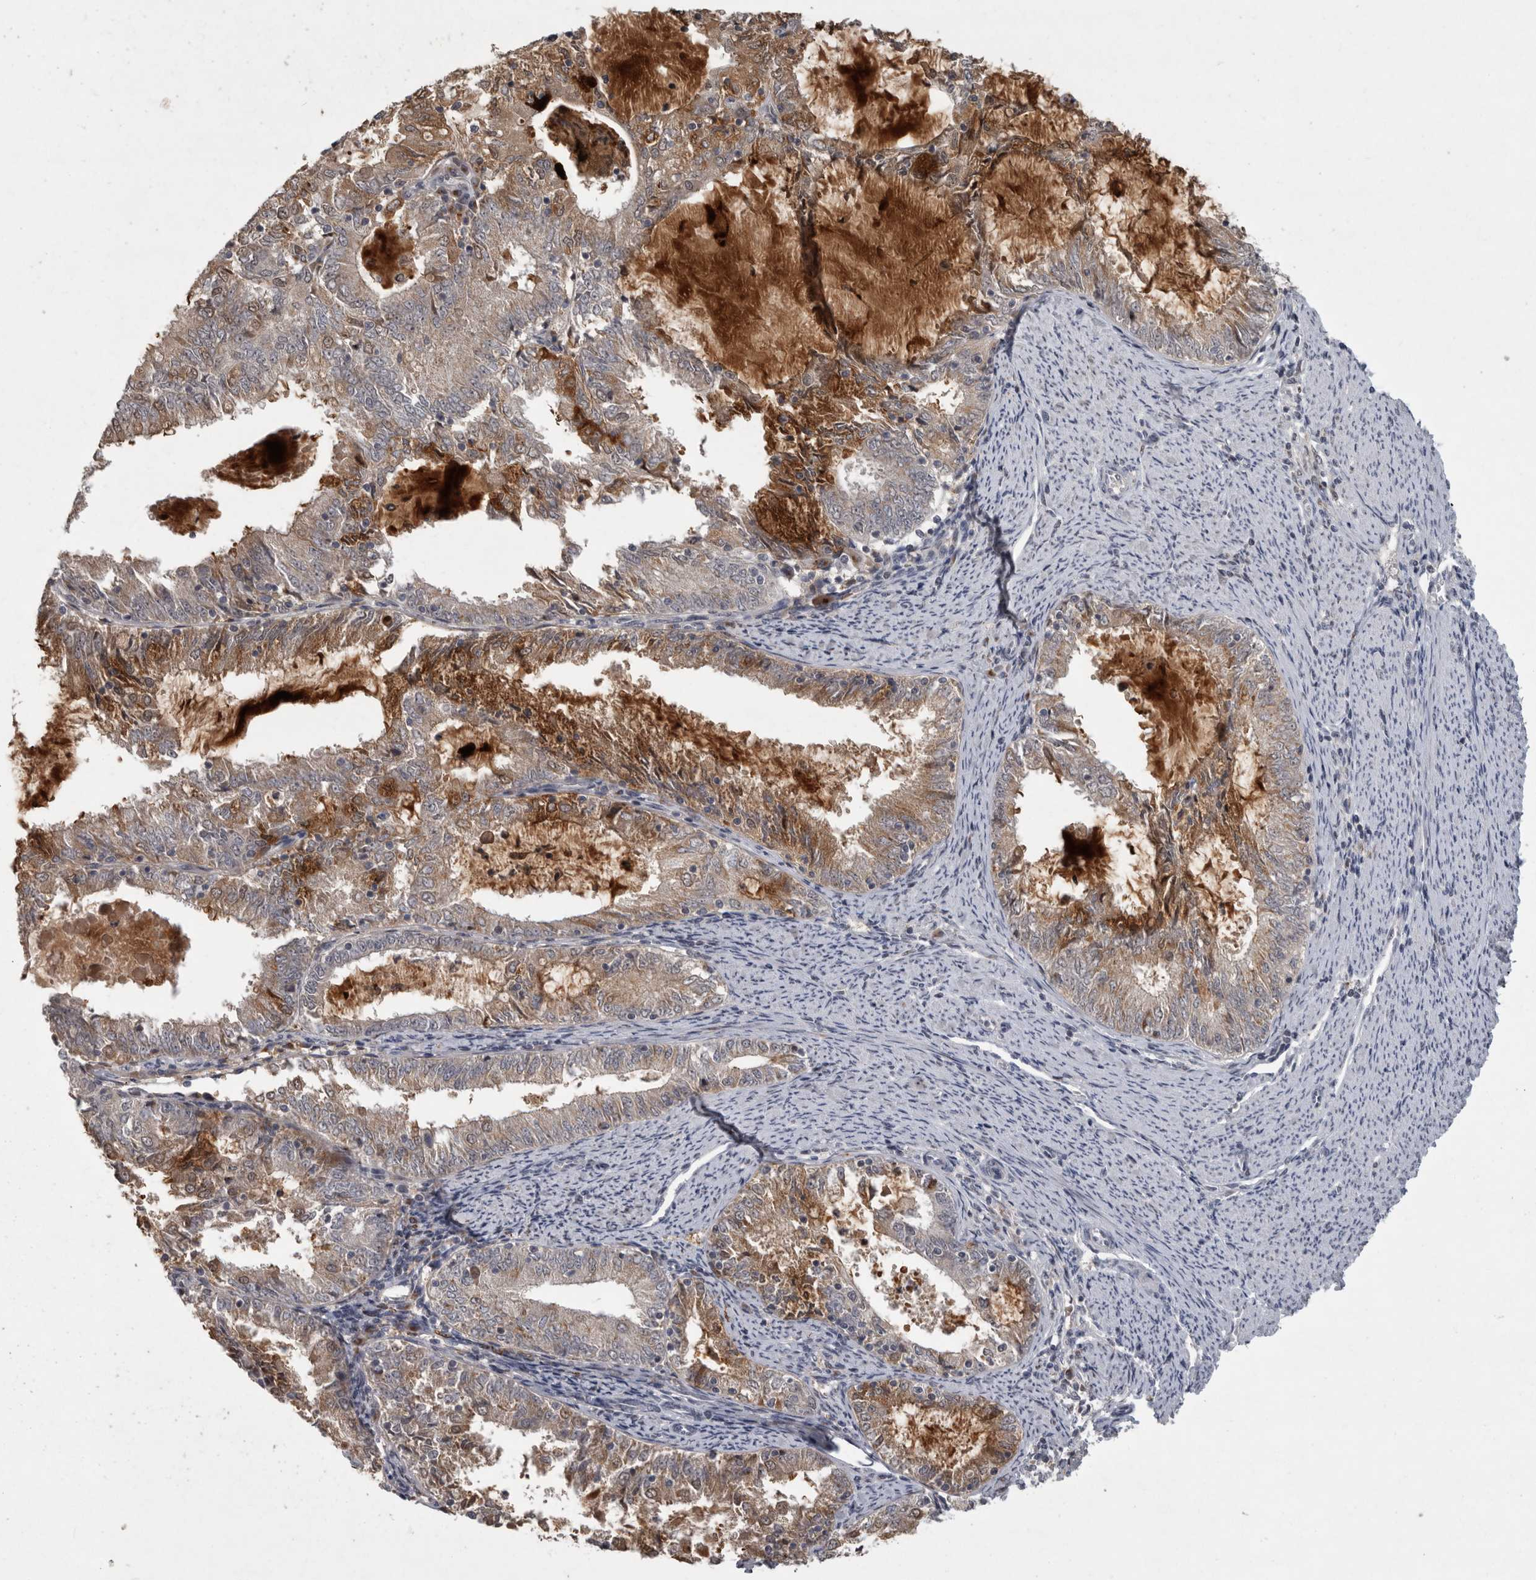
{"staining": {"intensity": "moderate", "quantity": "25%-75%", "location": "cytoplasmic/membranous"}, "tissue": "endometrial cancer", "cell_type": "Tumor cells", "image_type": "cancer", "snomed": [{"axis": "morphology", "description": "Adenocarcinoma, NOS"}, {"axis": "topography", "description": "Endometrium"}], "caption": "IHC (DAB) staining of human endometrial cancer (adenocarcinoma) demonstrates moderate cytoplasmic/membranous protein positivity in approximately 25%-75% of tumor cells. (DAB IHC with brightfield microscopy, high magnification).", "gene": "MAN2A1", "patient": {"sex": "female", "age": 57}}